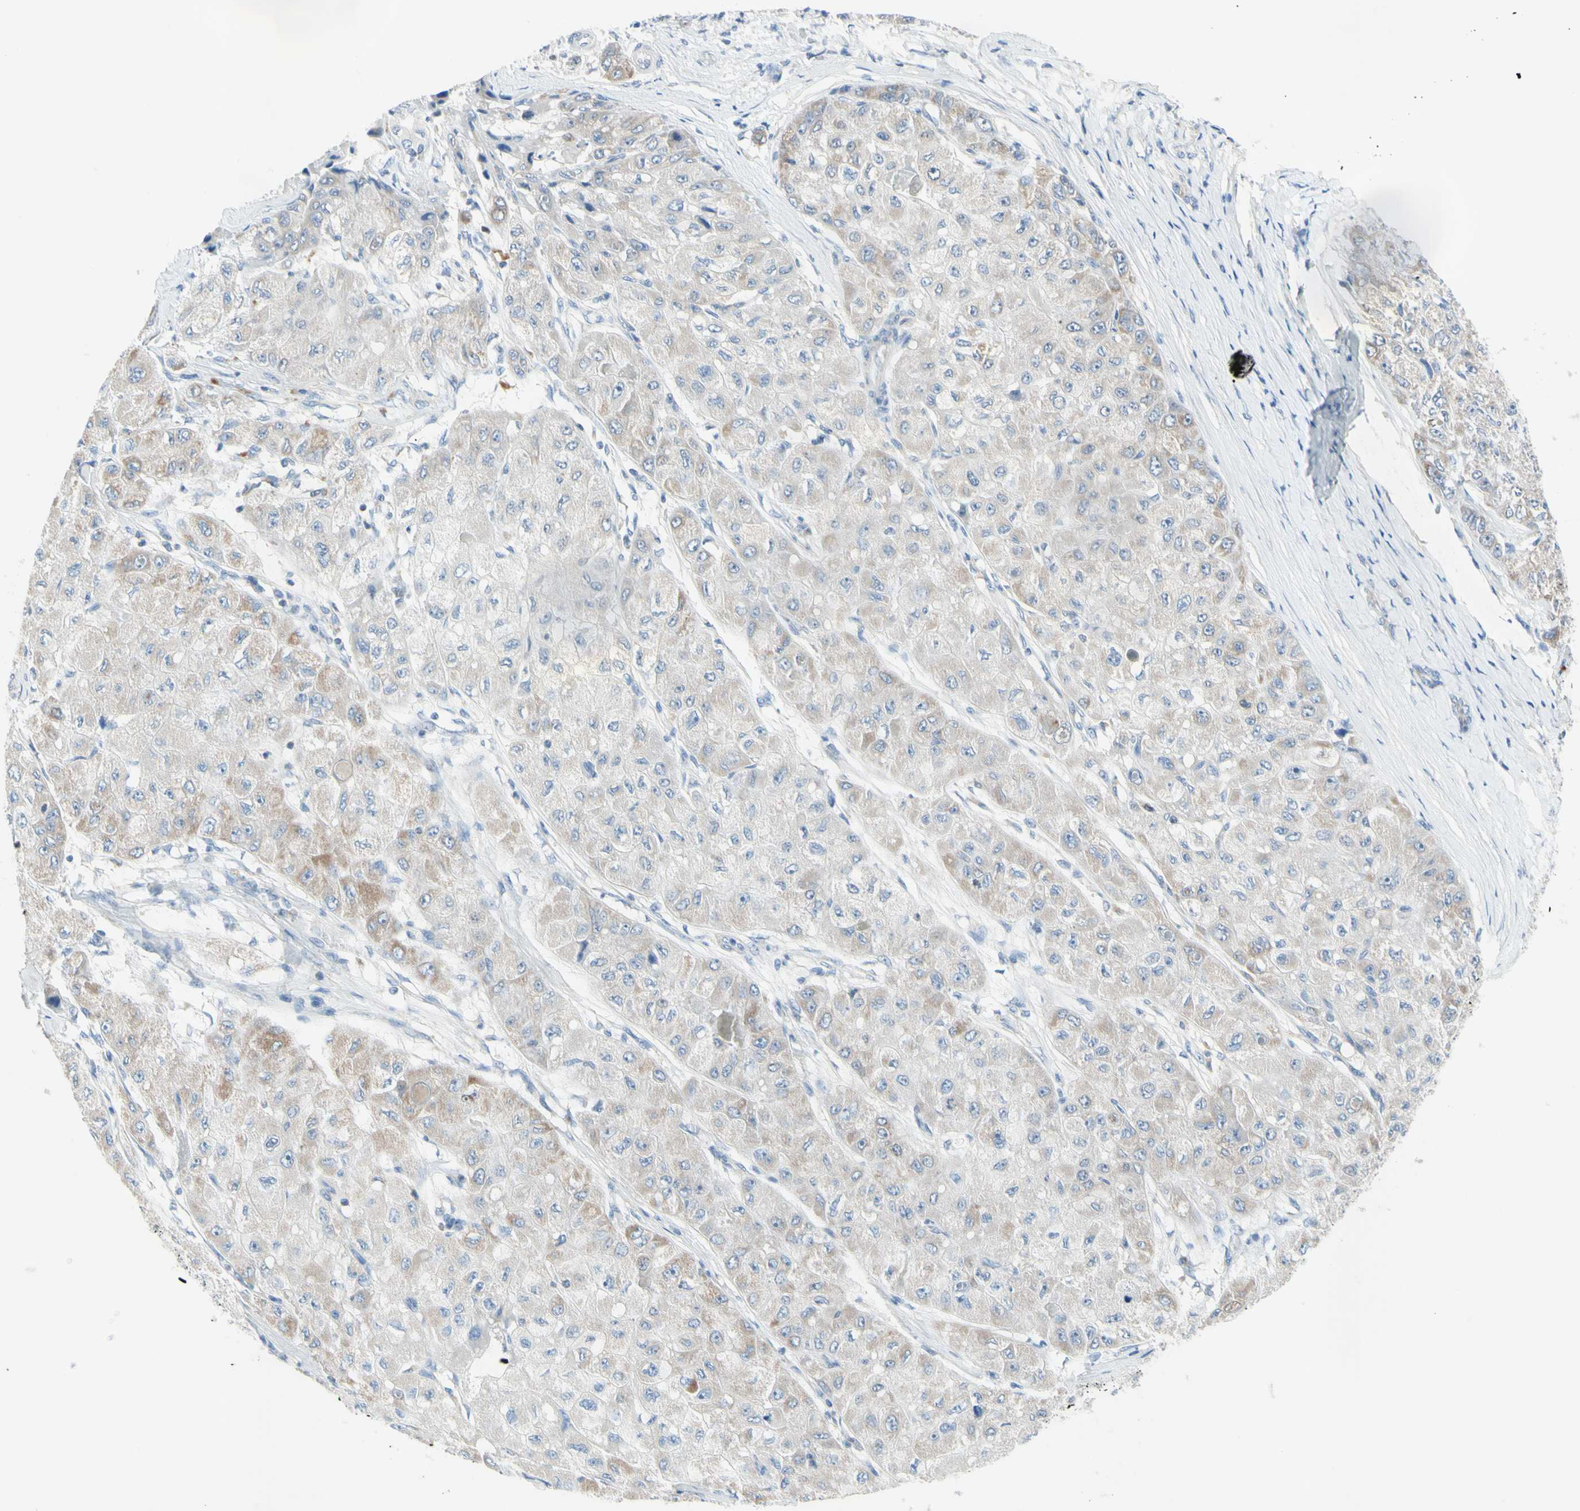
{"staining": {"intensity": "weak", "quantity": "25%-75%", "location": "cytoplasmic/membranous"}, "tissue": "liver cancer", "cell_type": "Tumor cells", "image_type": "cancer", "snomed": [{"axis": "morphology", "description": "Carcinoma, Hepatocellular, NOS"}, {"axis": "topography", "description": "Liver"}], "caption": "This photomicrograph exhibits IHC staining of liver cancer, with low weak cytoplasmic/membranous expression in about 25%-75% of tumor cells.", "gene": "MFF", "patient": {"sex": "male", "age": 80}}